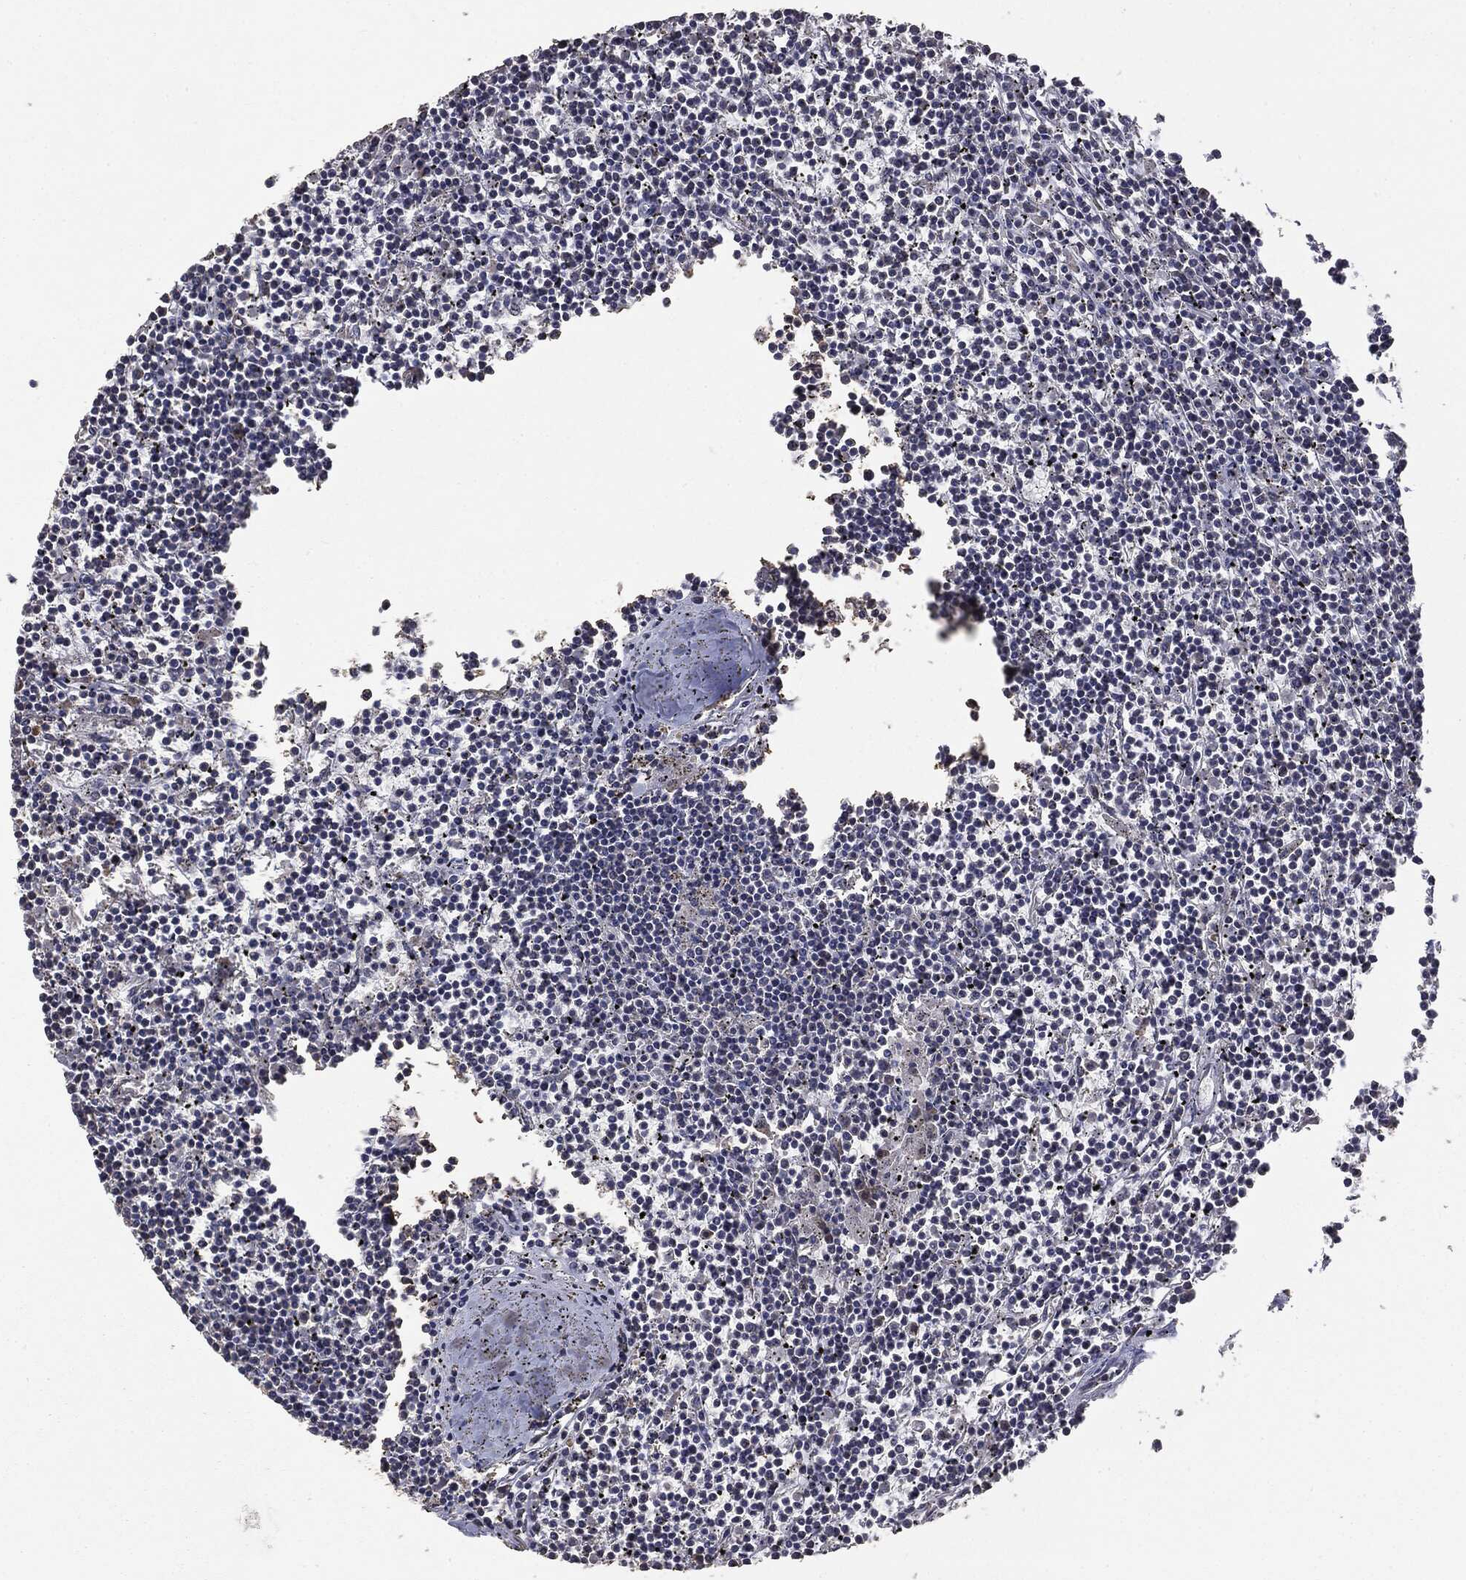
{"staining": {"intensity": "negative", "quantity": "none", "location": "none"}, "tissue": "lymphoma", "cell_type": "Tumor cells", "image_type": "cancer", "snomed": [{"axis": "morphology", "description": "Malignant lymphoma, non-Hodgkin's type, Low grade"}, {"axis": "topography", "description": "Spleen"}], "caption": "Lymphoma was stained to show a protein in brown. There is no significant positivity in tumor cells.", "gene": "MTOR", "patient": {"sex": "female", "age": 19}}